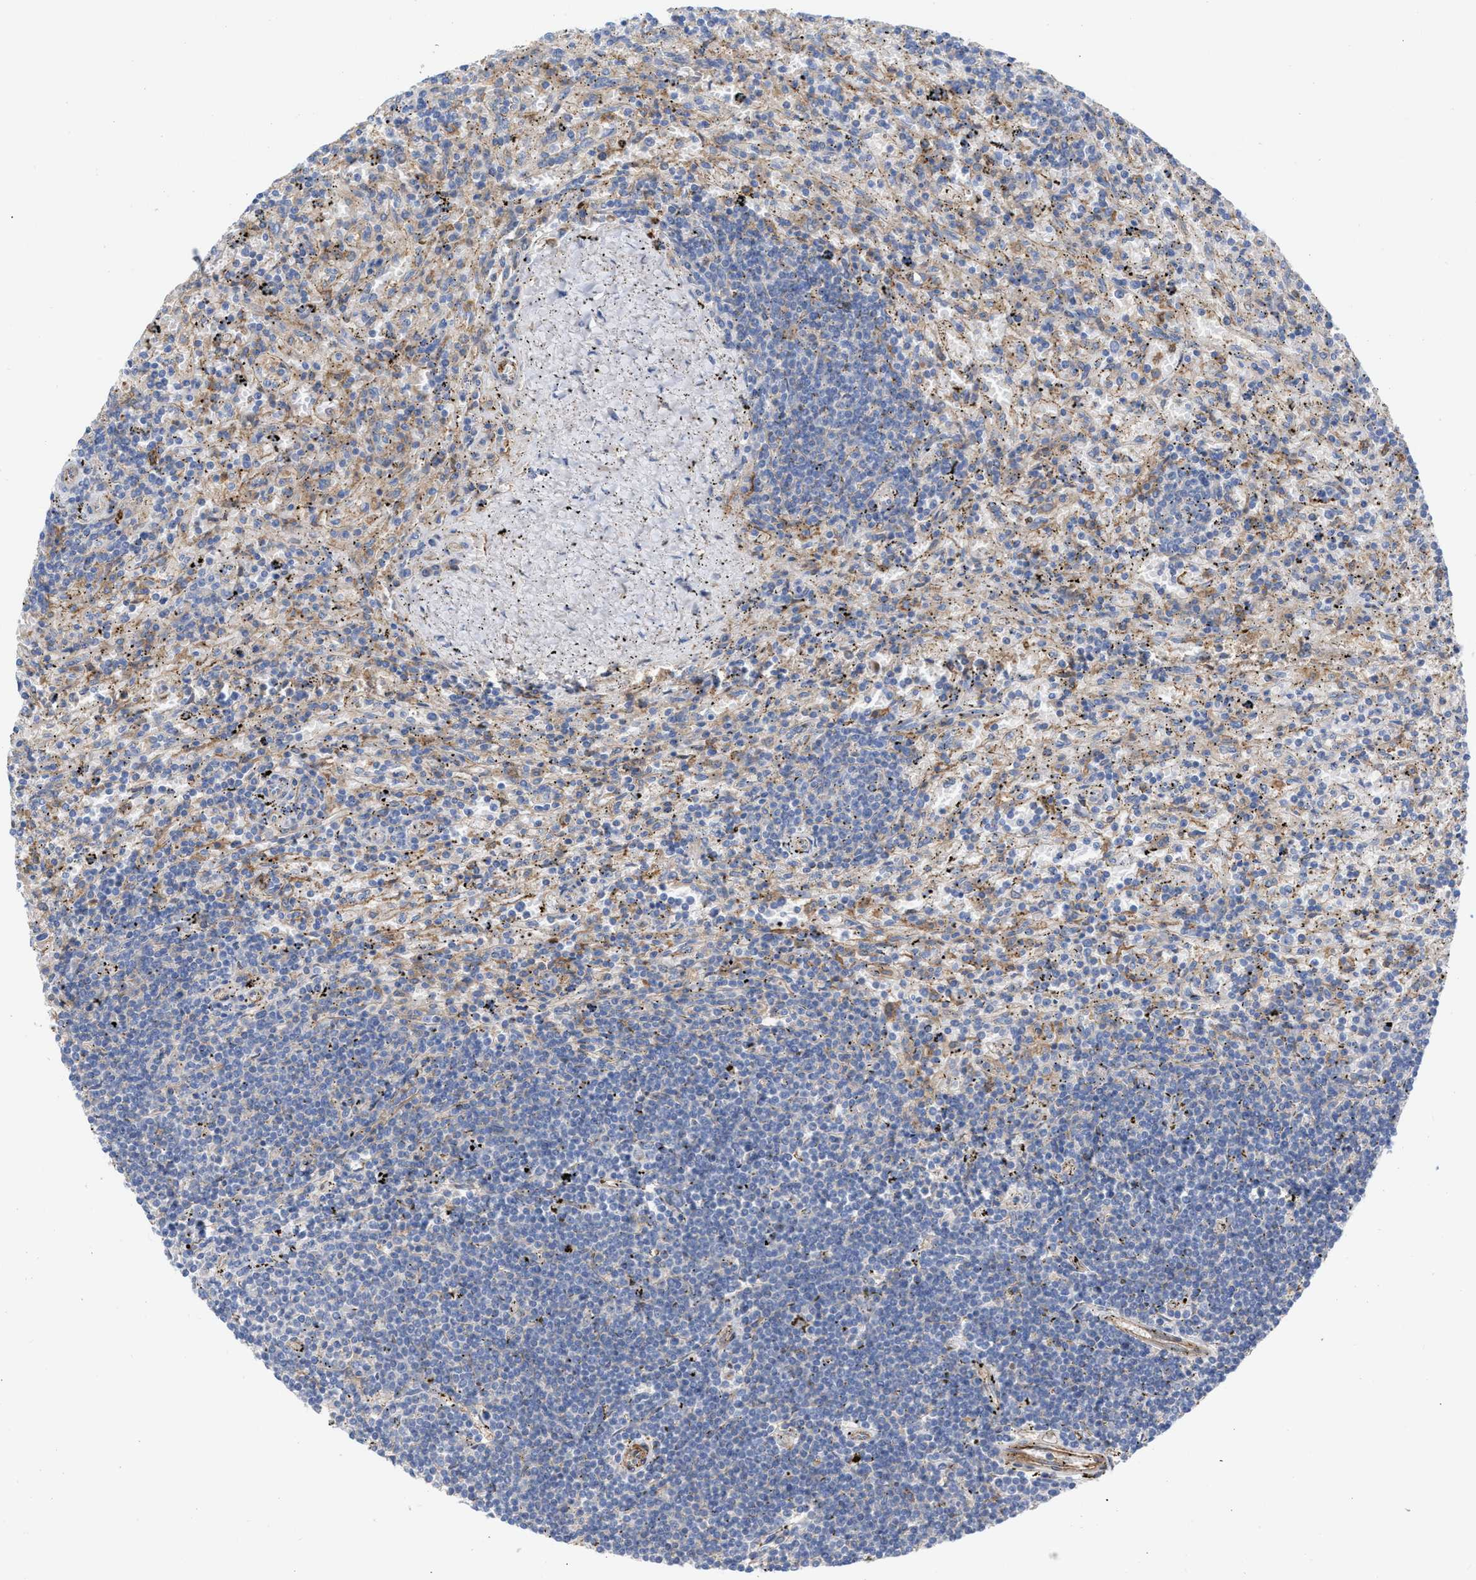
{"staining": {"intensity": "negative", "quantity": "none", "location": "none"}, "tissue": "lymphoma", "cell_type": "Tumor cells", "image_type": "cancer", "snomed": [{"axis": "morphology", "description": "Malignant lymphoma, non-Hodgkin's type, Low grade"}, {"axis": "topography", "description": "Spleen"}], "caption": "DAB immunohistochemical staining of low-grade malignant lymphoma, non-Hodgkin's type exhibits no significant positivity in tumor cells. (Stains: DAB IHC with hematoxylin counter stain, Microscopy: brightfield microscopy at high magnification).", "gene": "HS3ST5", "patient": {"sex": "male", "age": 76}}